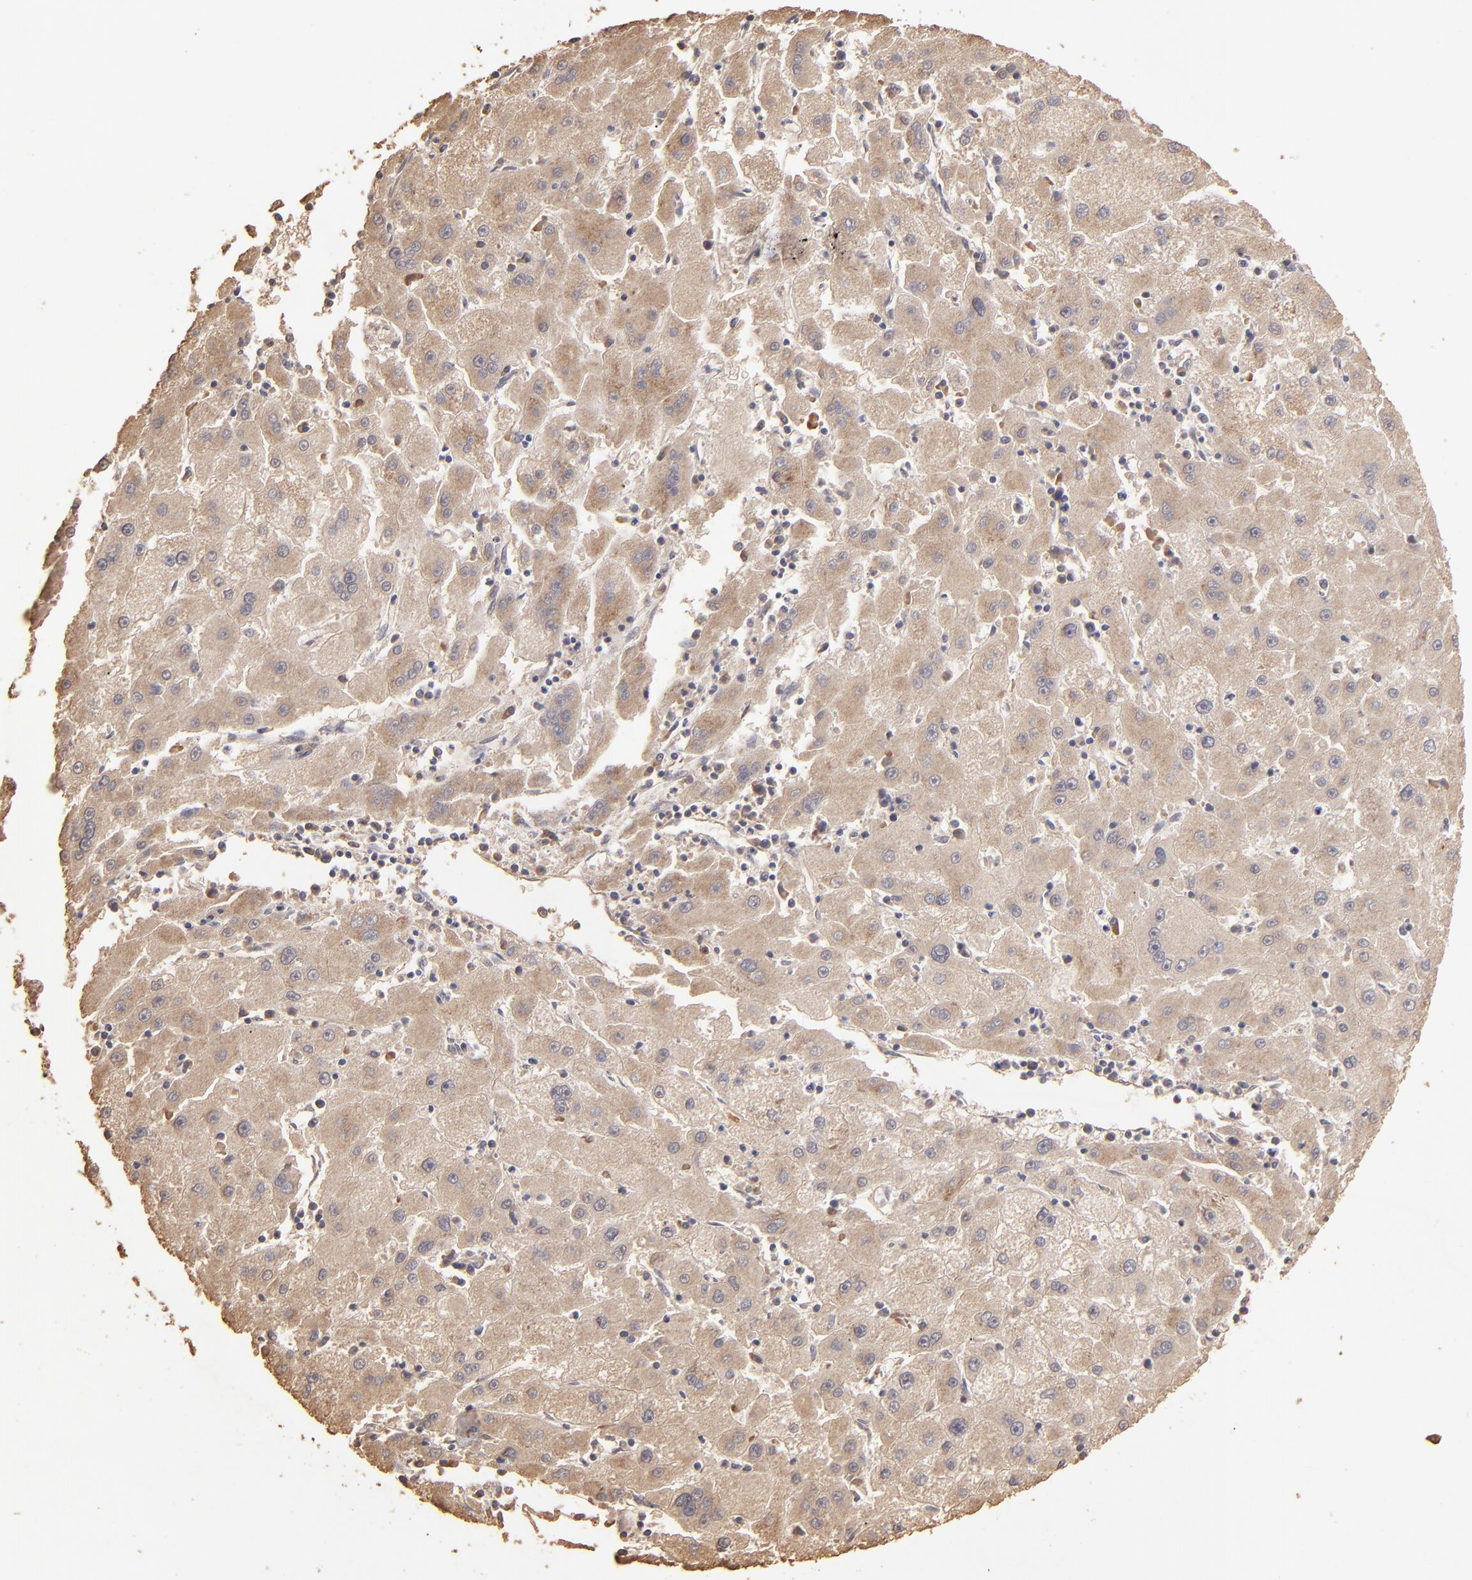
{"staining": {"intensity": "moderate", "quantity": ">75%", "location": "cytoplasmic/membranous"}, "tissue": "liver cancer", "cell_type": "Tumor cells", "image_type": "cancer", "snomed": [{"axis": "morphology", "description": "Carcinoma, Hepatocellular, NOS"}, {"axis": "topography", "description": "Liver"}], "caption": "A medium amount of moderate cytoplasmic/membranous staining is appreciated in about >75% of tumor cells in liver cancer tissue. The protein is stained brown, and the nuclei are stained in blue (DAB IHC with brightfield microscopy, high magnification).", "gene": "OPHN1", "patient": {"sex": "male", "age": 72}}